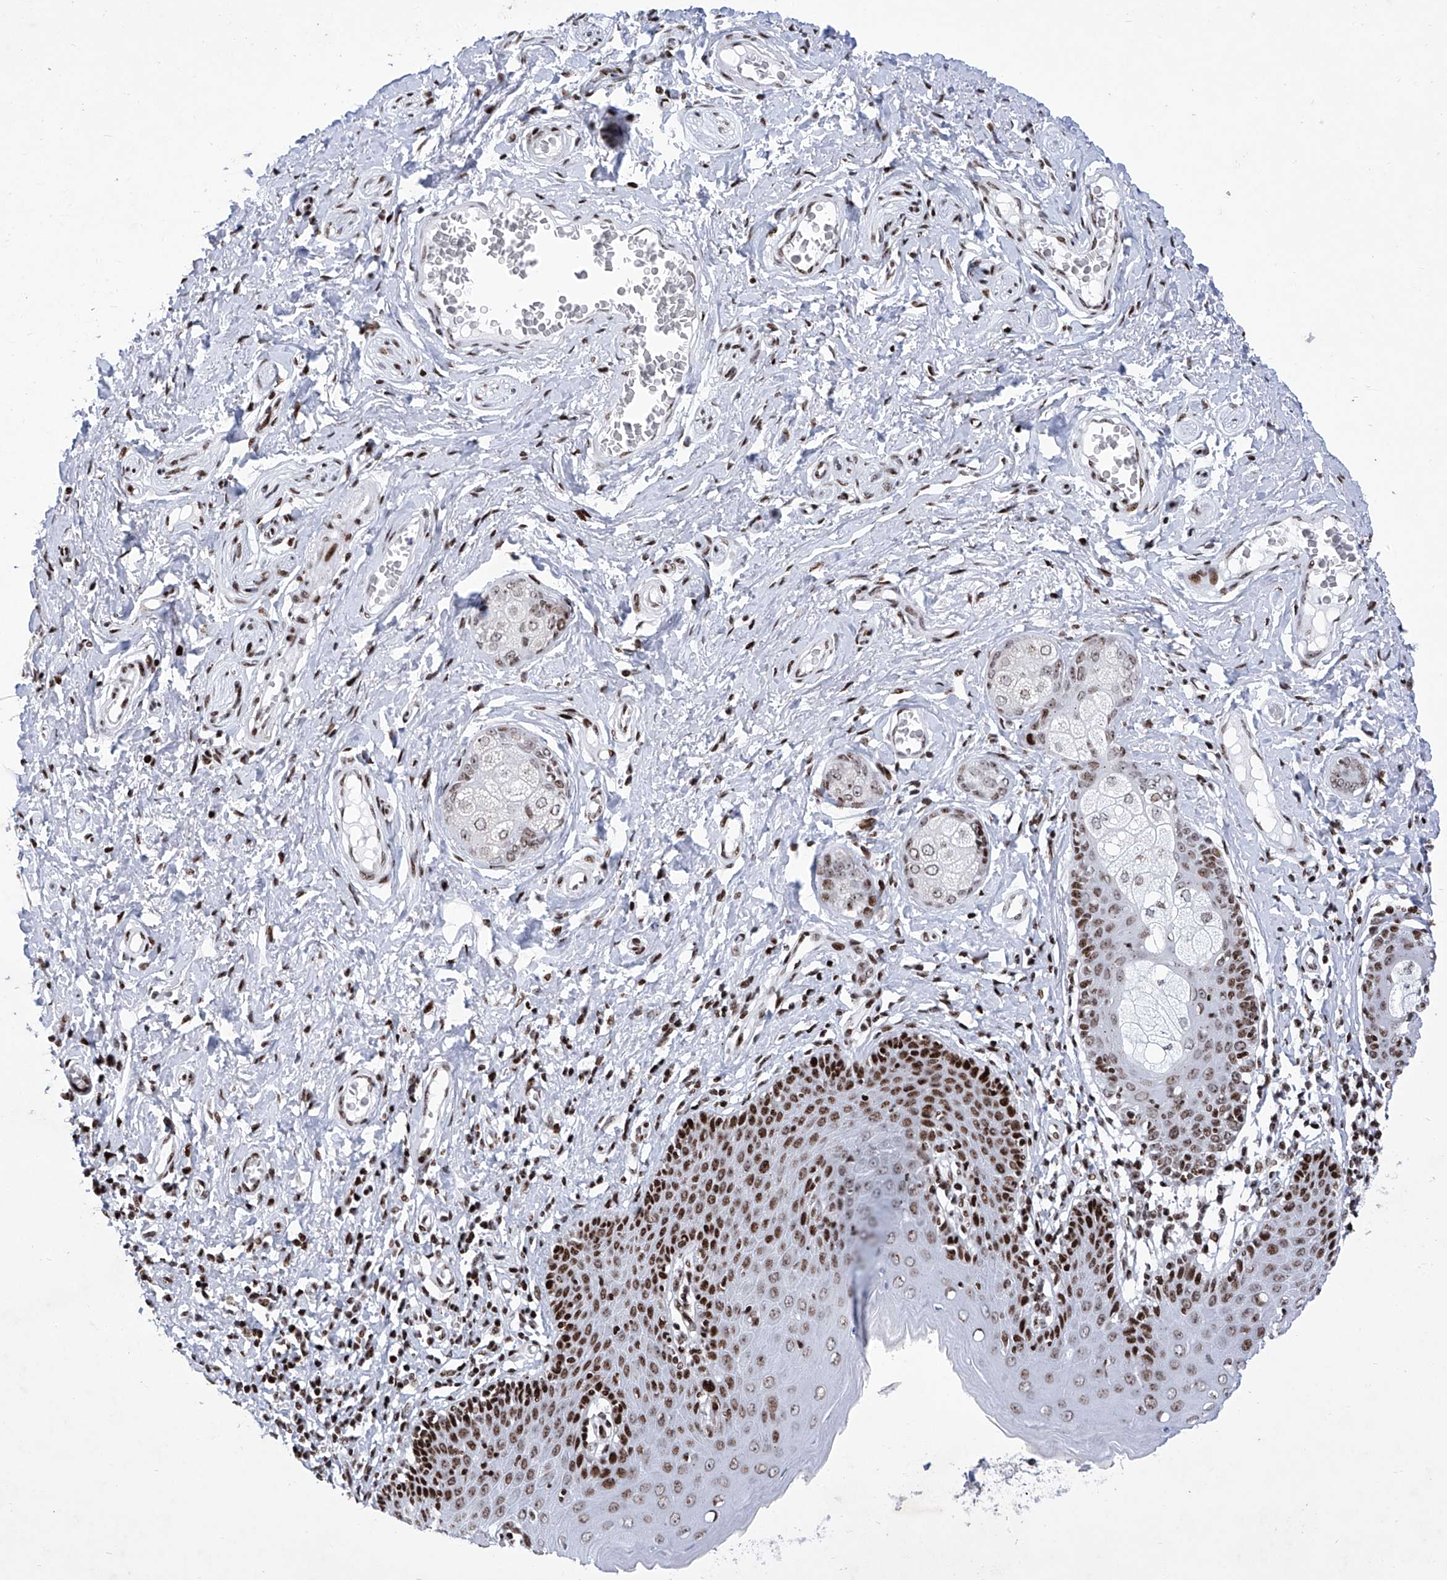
{"staining": {"intensity": "strong", "quantity": "25%-75%", "location": "nuclear"}, "tissue": "skin", "cell_type": "Epidermal cells", "image_type": "normal", "snomed": [{"axis": "morphology", "description": "Normal tissue, NOS"}, {"axis": "topography", "description": "Vulva"}], "caption": "Immunohistochemistry (IHC) image of benign skin: human skin stained using IHC exhibits high levels of strong protein expression localized specifically in the nuclear of epidermal cells, appearing as a nuclear brown color.", "gene": "HEY2", "patient": {"sex": "female", "age": 66}}